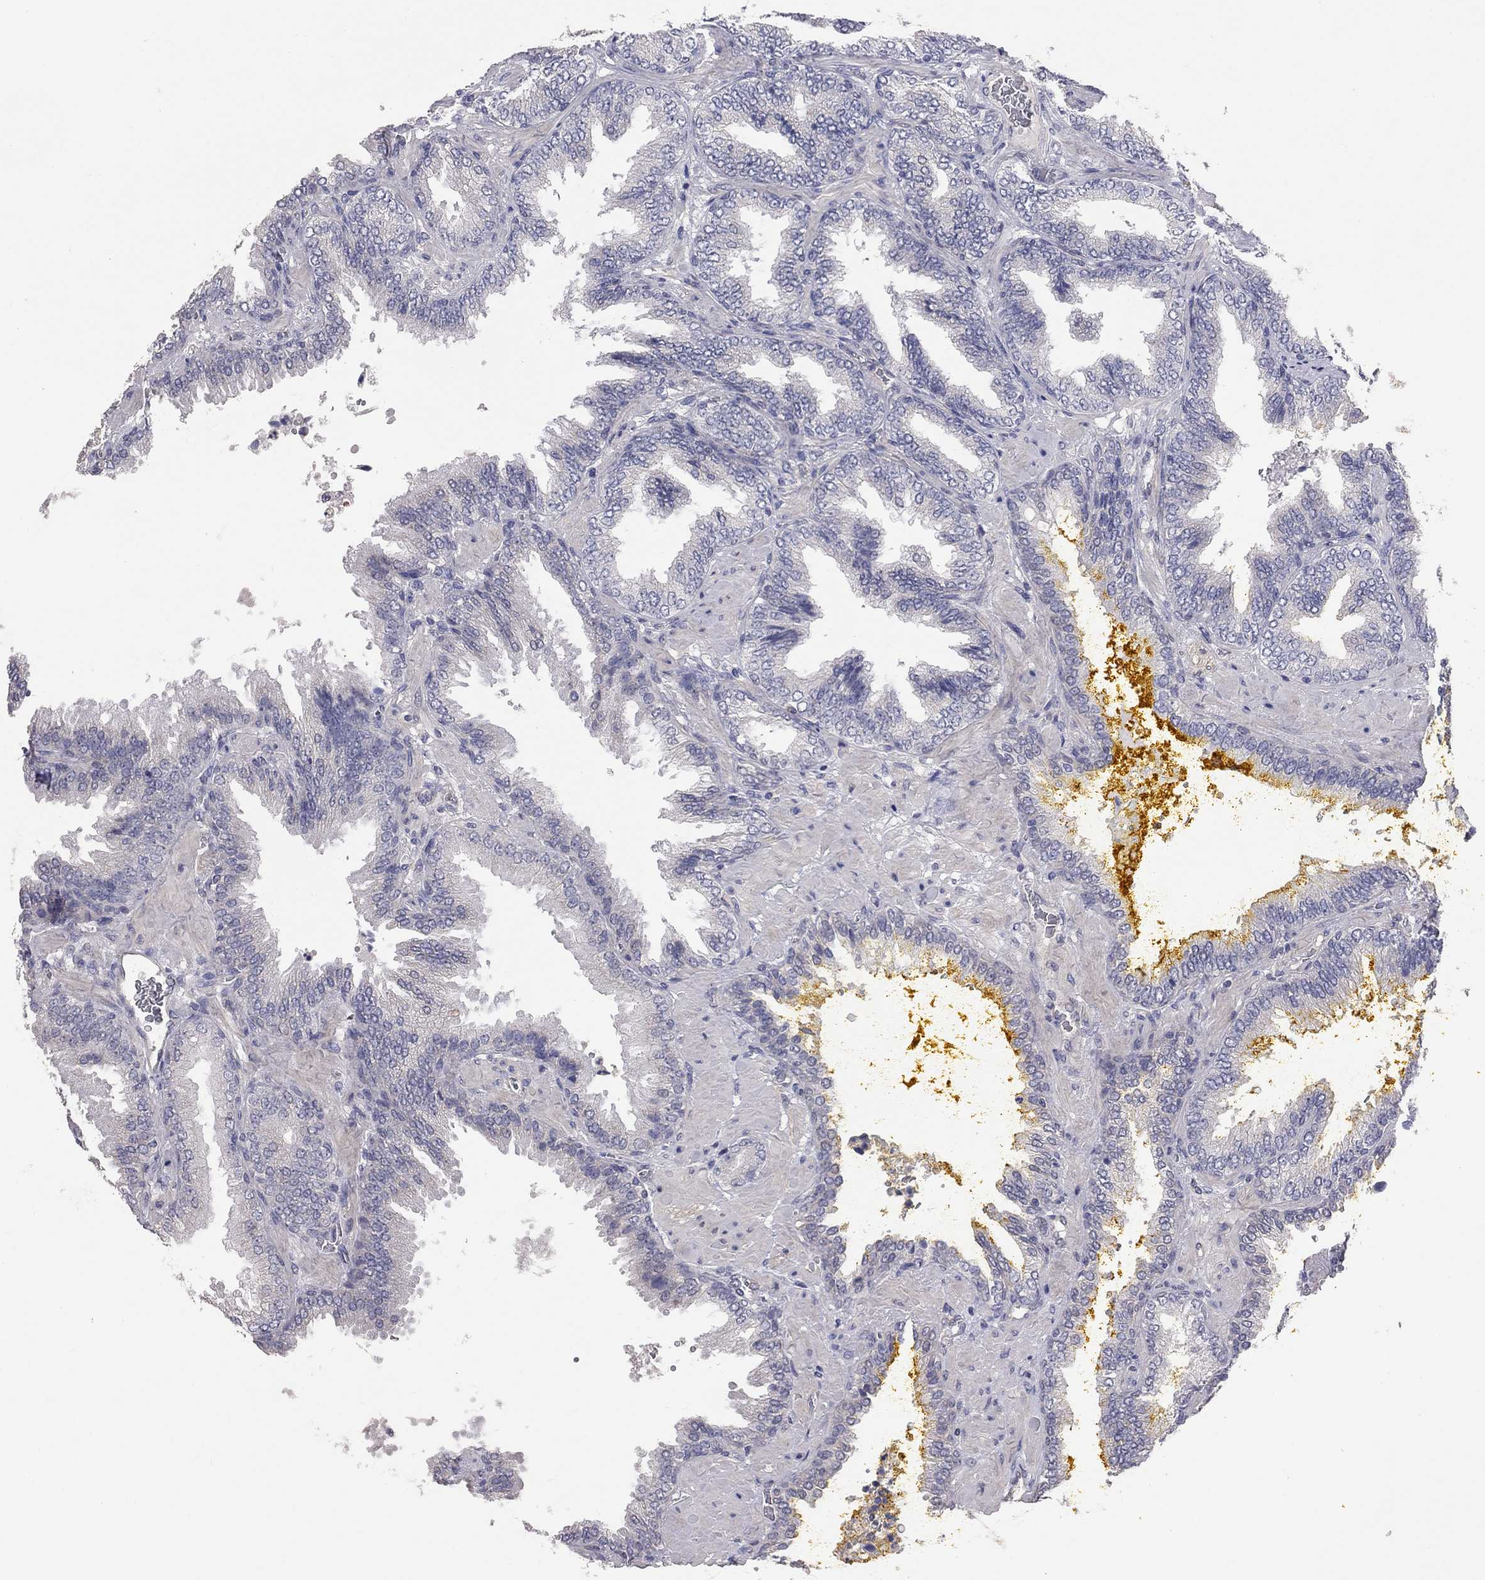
{"staining": {"intensity": "negative", "quantity": "none", "location": "none"}, "tissue": "prostate cancer", "cell_type": "Tumor cells", "image_type": "cancer", "snomed": [{"axis": "morphology", "description": "Adenocarcinoma, Low grade"}, {"axis": "topography", "description": "Prostate"}], "caption": "Immunohistochemical staining of human prostate adenocarcinoma (low-grade) demonstrates no significant positivity in tumor cells.", "gene": "KCNB1", "patient": {"sex": "male", "age": 68}}